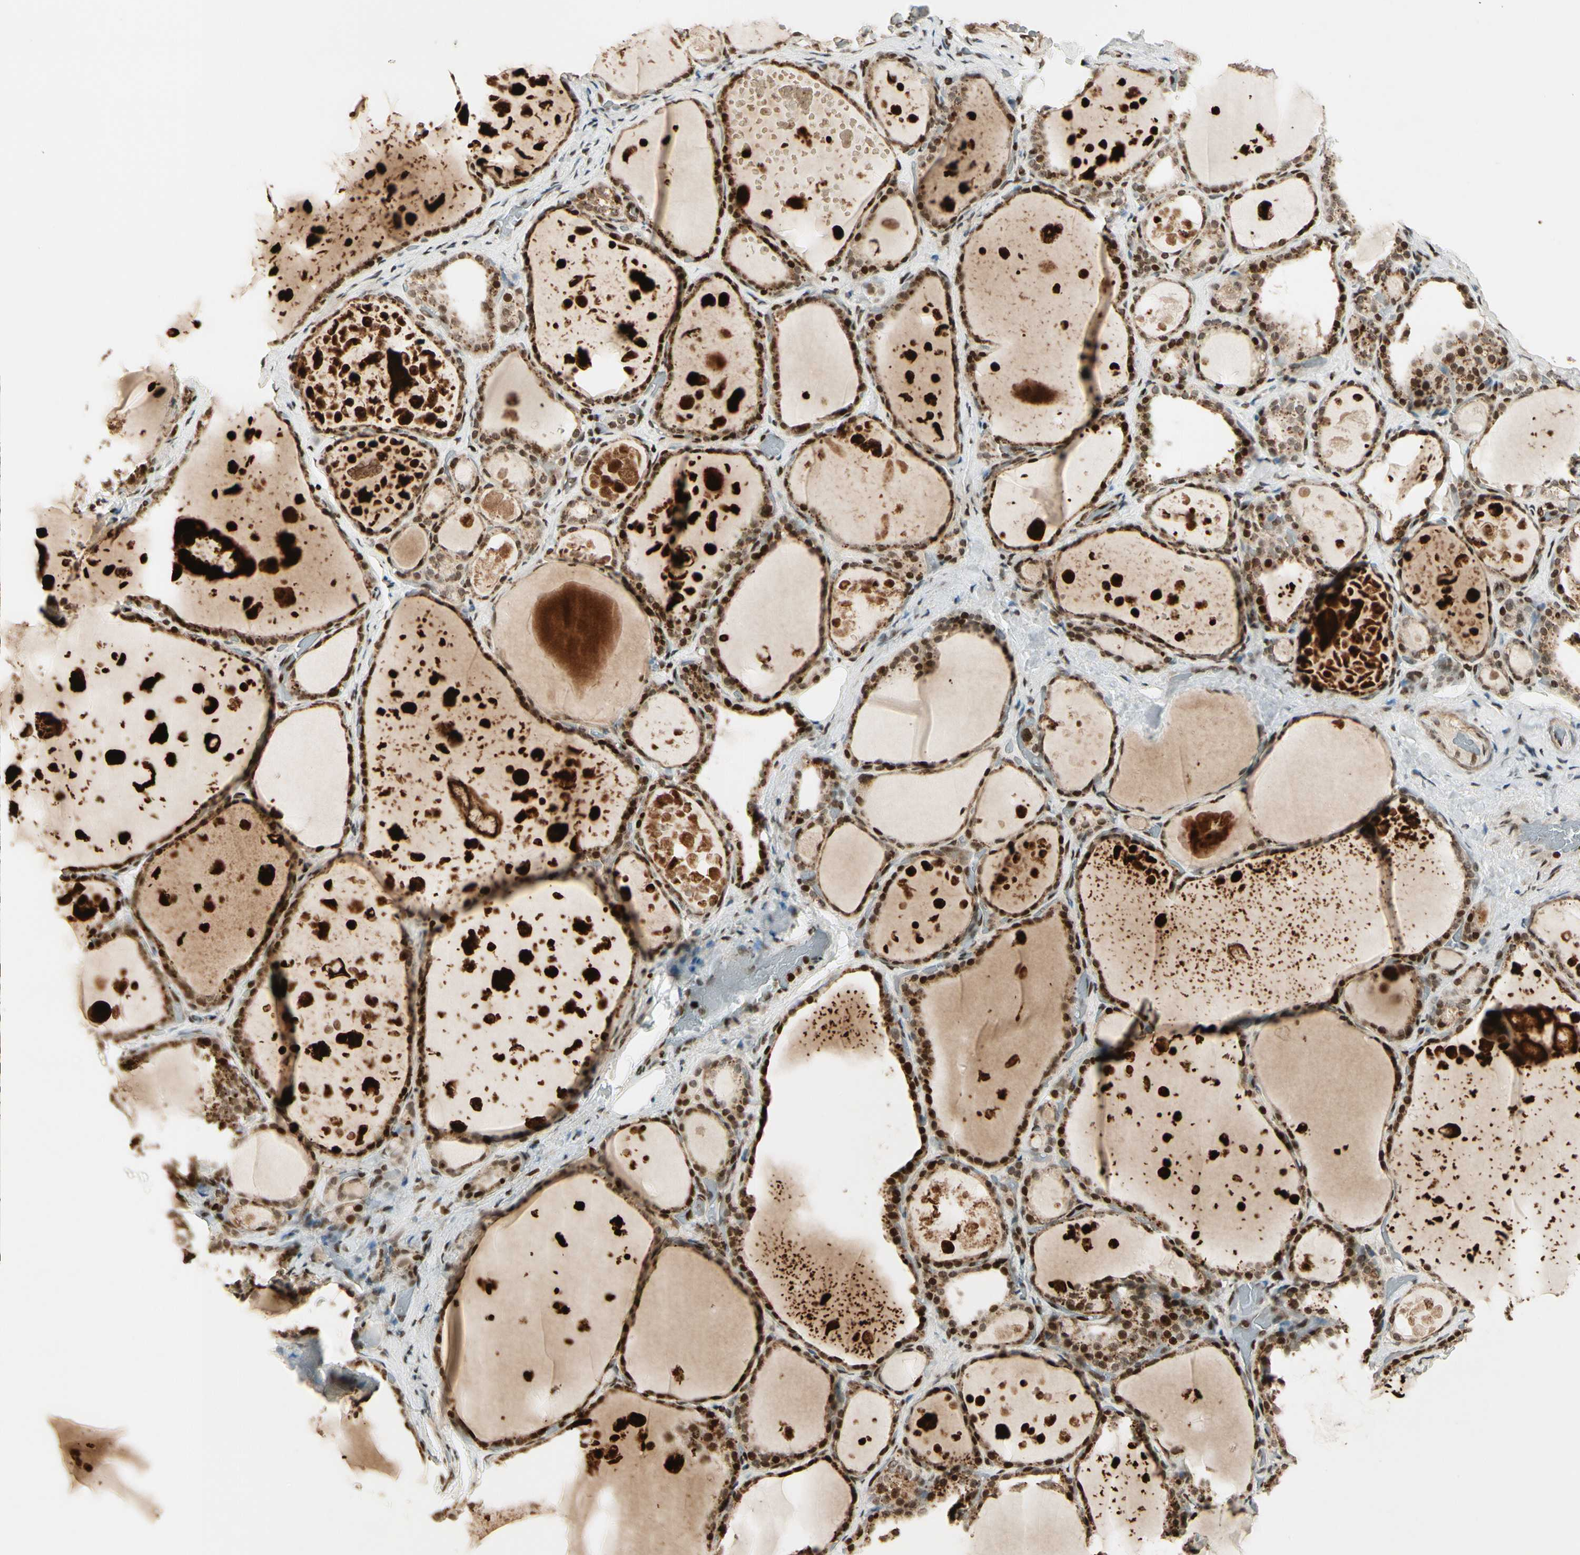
{"staining": {"intensity": "strong", "quantity": ">75%", "location": "cytoplasmic/membranous,nuclear"}, "tissue": "thyroid gland", "cell_type": "Glandular cells", "image_type": "normal", "snomed": [{"axis": "morphology", "description": "Normal tissue, NOS"}, {"axis": "topography", "description": "Thyroid gland"}], "caption": "Immunohistochemistry (IHC) micrograph of normal thyroid gland: thyroid gland stained using immunohistochemistry shows high levels of strong protein expression localized specifically in the cytoplasmic/membranous,nuclear of glandular cells, appearing as a cytoplasmic/membranous,nuclear brown color.", "gene": "TSHZ3", "patient": {"sex": "male", "age": 61}}